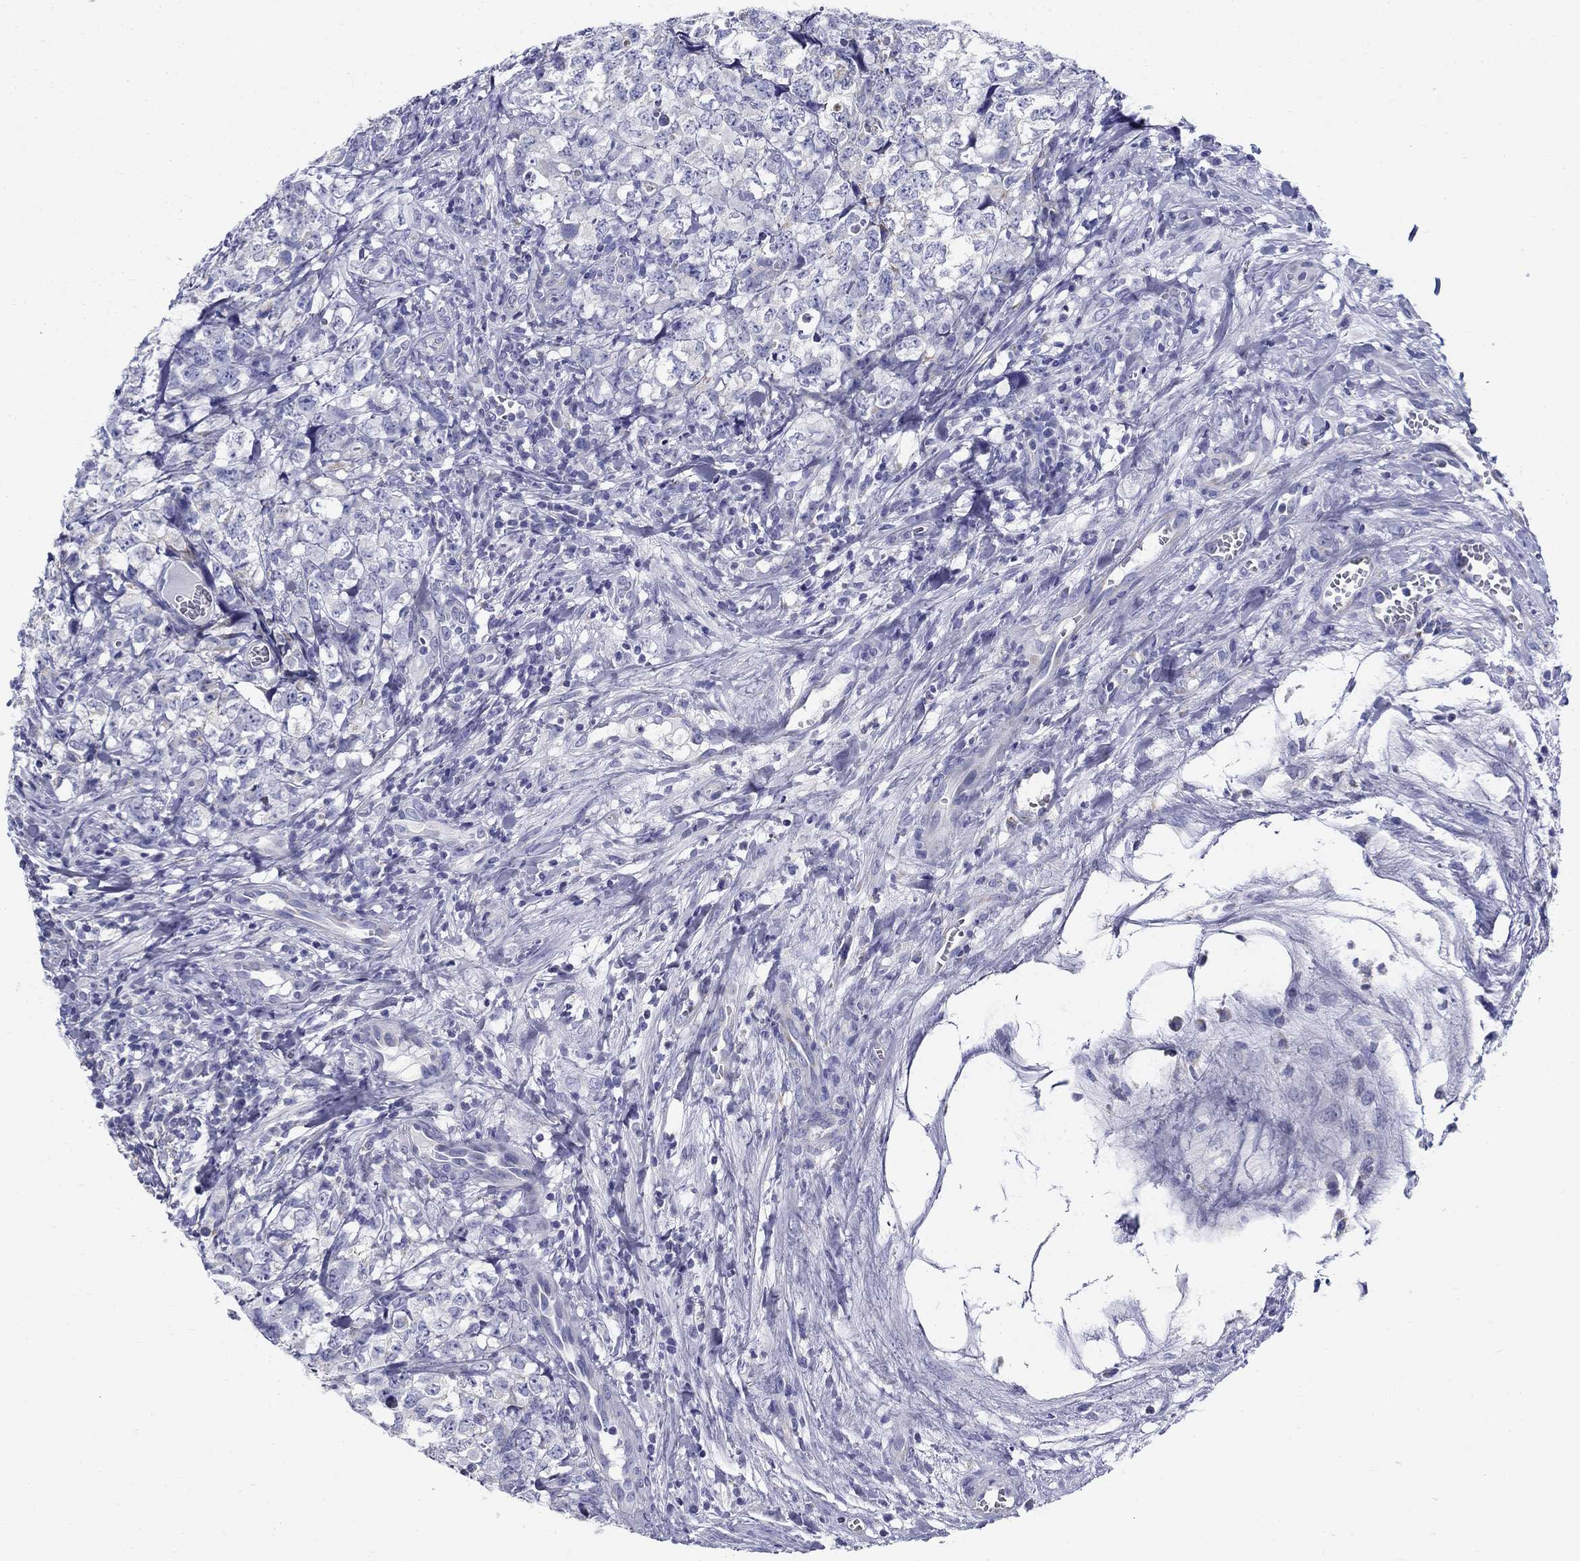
{"staining": {"intensity": "negative", "quantity": "none", "location": "none"}, "tissue": "testis cancer", "cell_type": "Tumor cells", "image_type": "cancer", "snomed": [{"axis": "morphology", "description": "Carcinoma, Embryonal, NOS"}, {"axis": "topography", "description": "Testis"}], "caption": "Micrograph shows no protein expression in tumor cells of testis cancer tissue. (Brightfield microscopy of DAB IHC at high magnification).", "gene": "UPB1", "patient": {"sex": "male", "age": 23}}